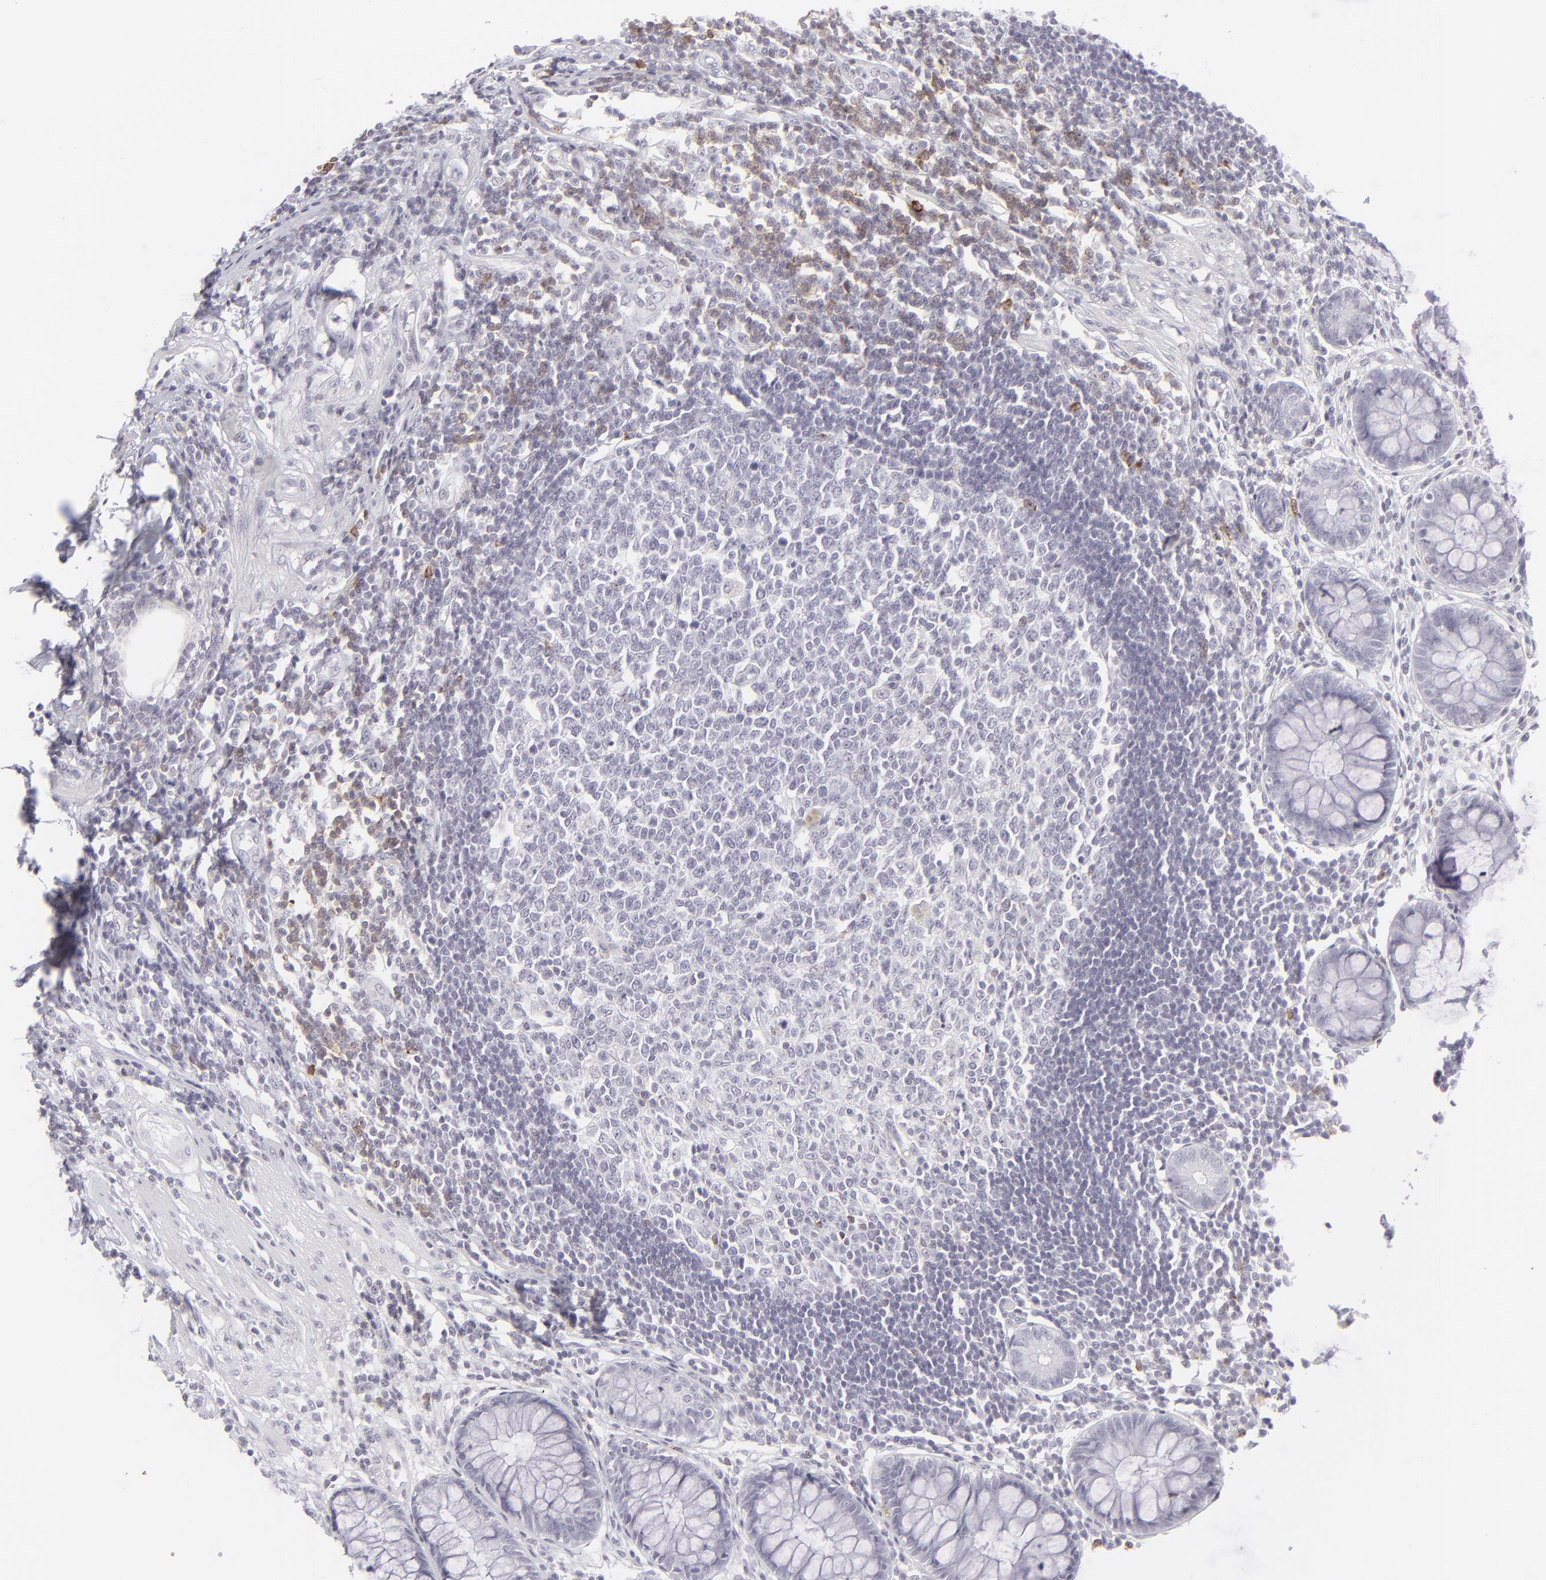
{"staining": {"intensity": "negative", "quantity": "none", "location": "none"}, "tissue": "rectum", "cell_type": "Glandular cells", "image_type": "normal", "snomed": [{"axis": "morphology", "description": "Normal tissue, NOS"}, {"axis": "topography", "description": "Rectum"}], "caption": "Immunohistochemistry (IHC) micrograph of benign rectum: human rectum stained with DAB (3,3'-diaminobenzidine) demonstrates no significant protein positivity in glandular cells.", "gene": "CD7", "patient": {"sex": "female", "age": 66}}